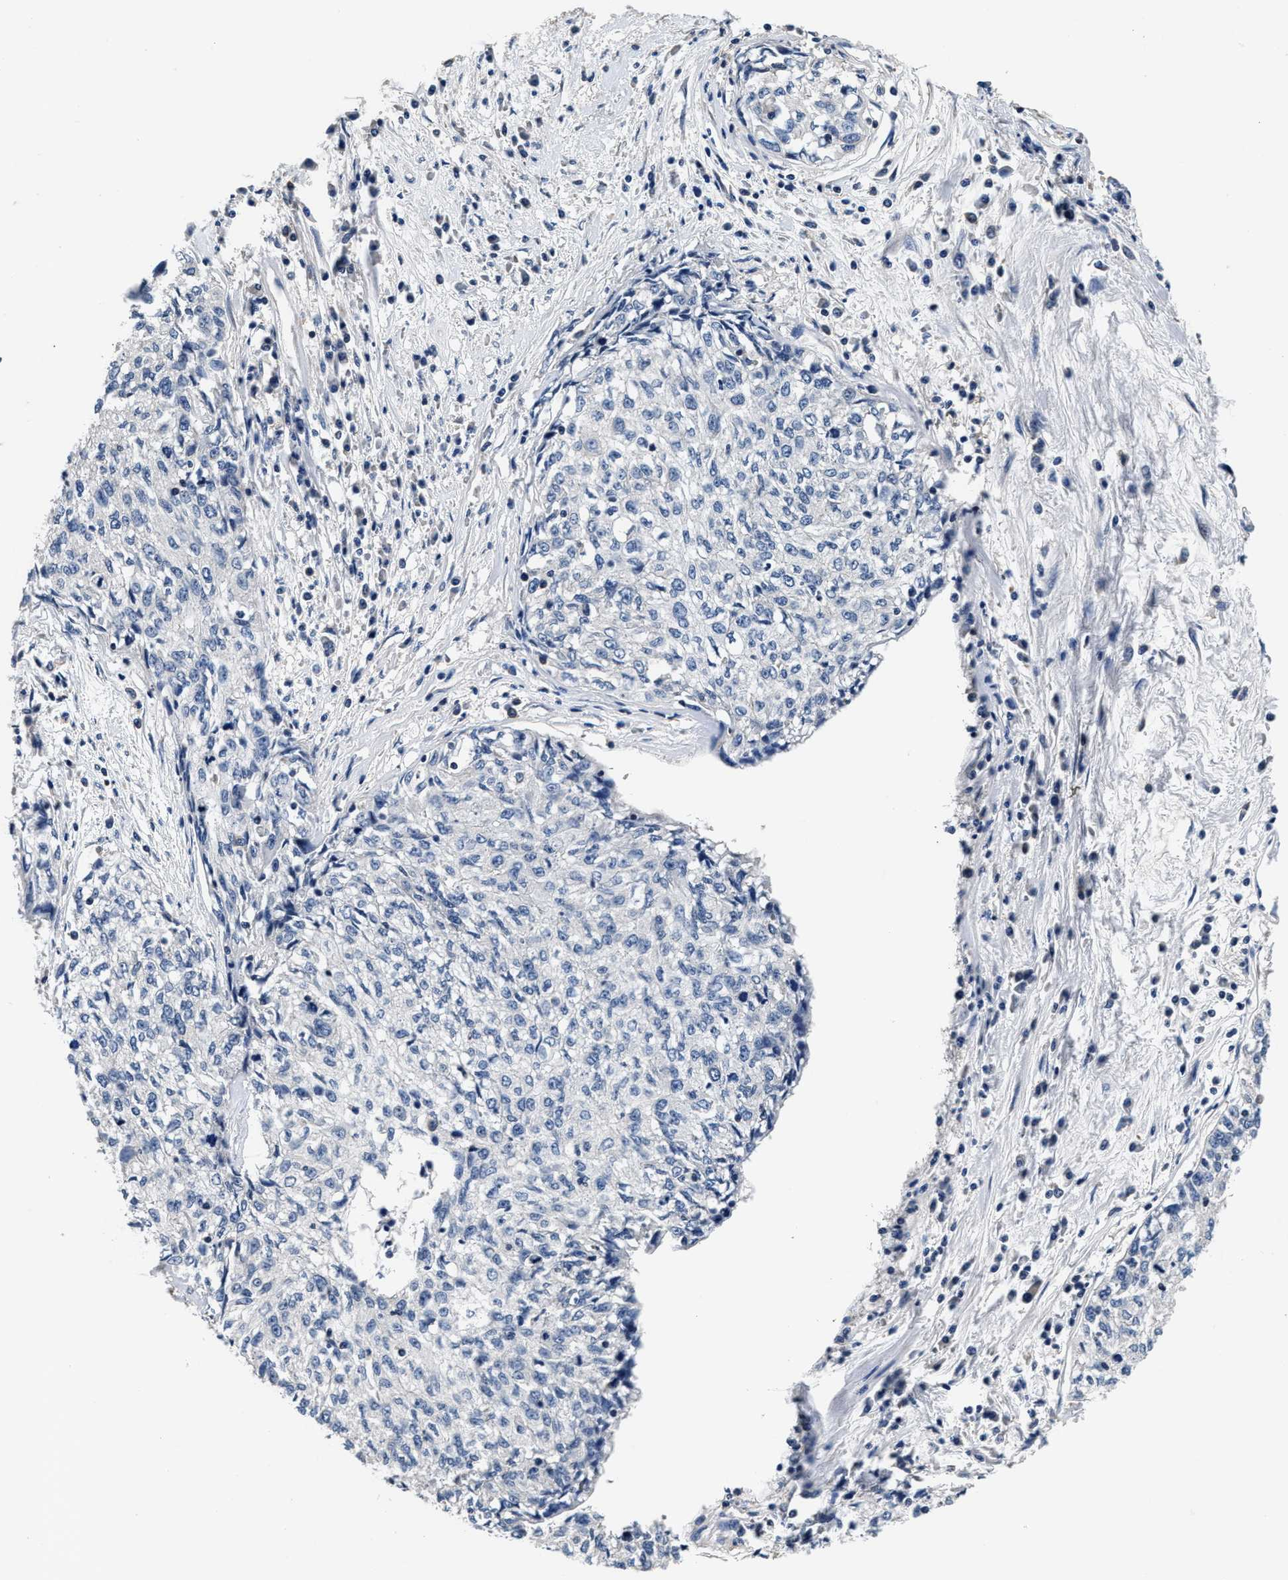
{"staining": {"intensity": "negative", "quantity": "none", "location": "none"}, "tissue": "cervical cancer", "cell_type": "Tumor cells", "image_type": "cancer", "snomed": [{"axis": "morphology", "description": "Squamous cell carcinoma, NOS"}, {"axis": "topography", "description": "Cervix"}], "caption": "Cervical cancer (squamous cell carcinoma) was stained to show a protein in brown. There is no significant expression in tumor cells.", "gene": "ANKIB1", "patient": {"sex": "female", "age": 57}}